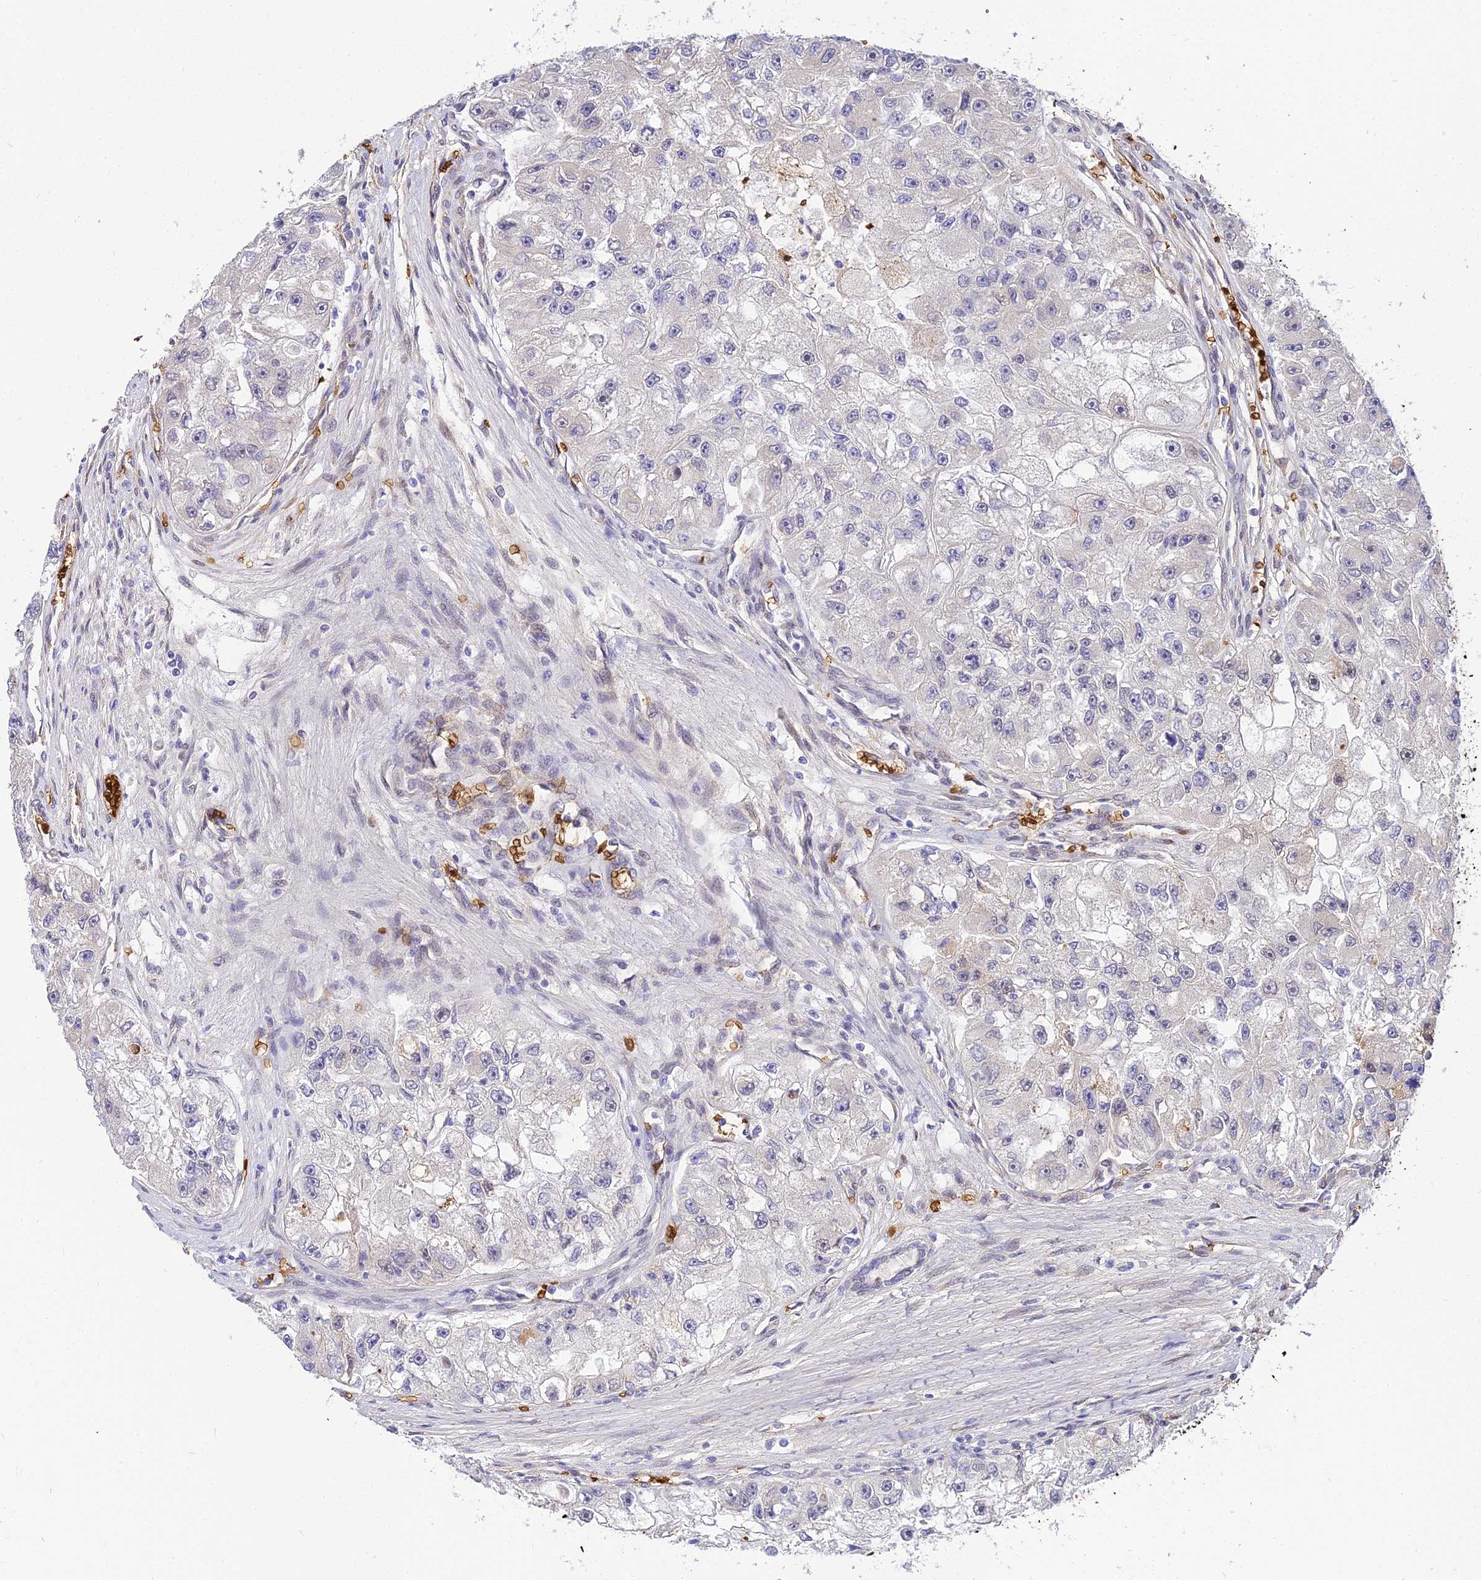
{"staining": {"intensity": "weak", "quantity": "<25%", "location": "cytoplasmic/membranous"}, "tissue": "renal cancer", "cell_type": "Tumor cells", "image_type": "cancer", "snomed": [{"axis": "morphology", "description": "Adenocarcinoma, NOS"}, {"axis": "topography", "description": "Kidney"}], "caption": "A photomicrograph of adenocarcinoma (renal) stained for a protein reveals no brown staining in tumor cells. Nuclei are stained in blue.", "gene": "BCL9", "patient": {"sex": "male", "age": 63}}